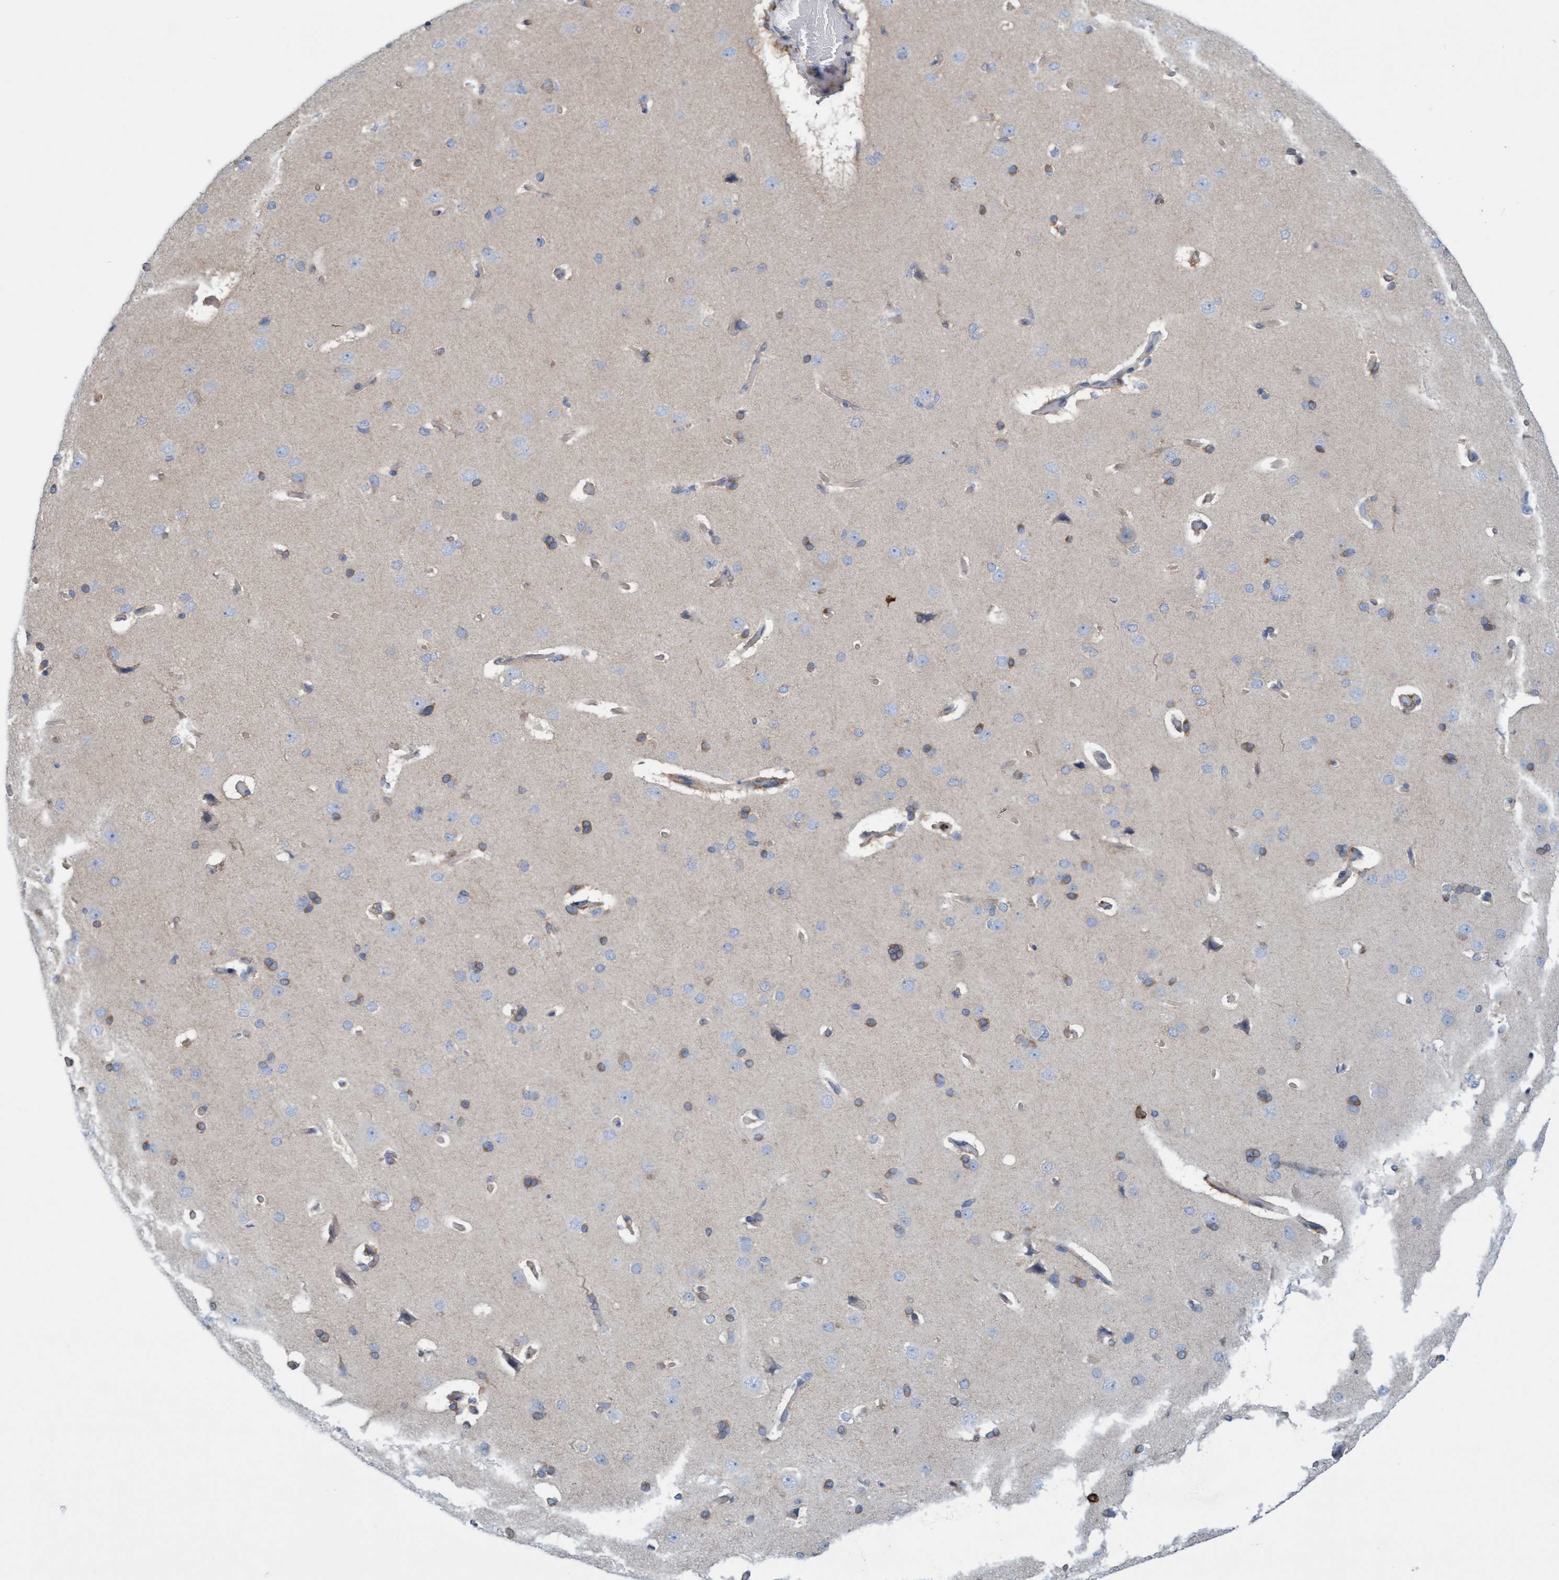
{"staining": {"intensity": "negative", "quantity": "none", "location": "none"}, "tissue": "cerebral cortex", "cell_type": "Endothelial cells", "image_type": "normal", "snomed": [{"axis": "morphology", "description": "Normal tissue, NOS"}, {"axis": "topography", "description": "Cerebral cortex"}], "caption": "A photomicrograph of human cerebral cortex is negative for staining in endothelial cells.", "gene": "FNBP1", "patient": {"sex": "male", "age": 62}}